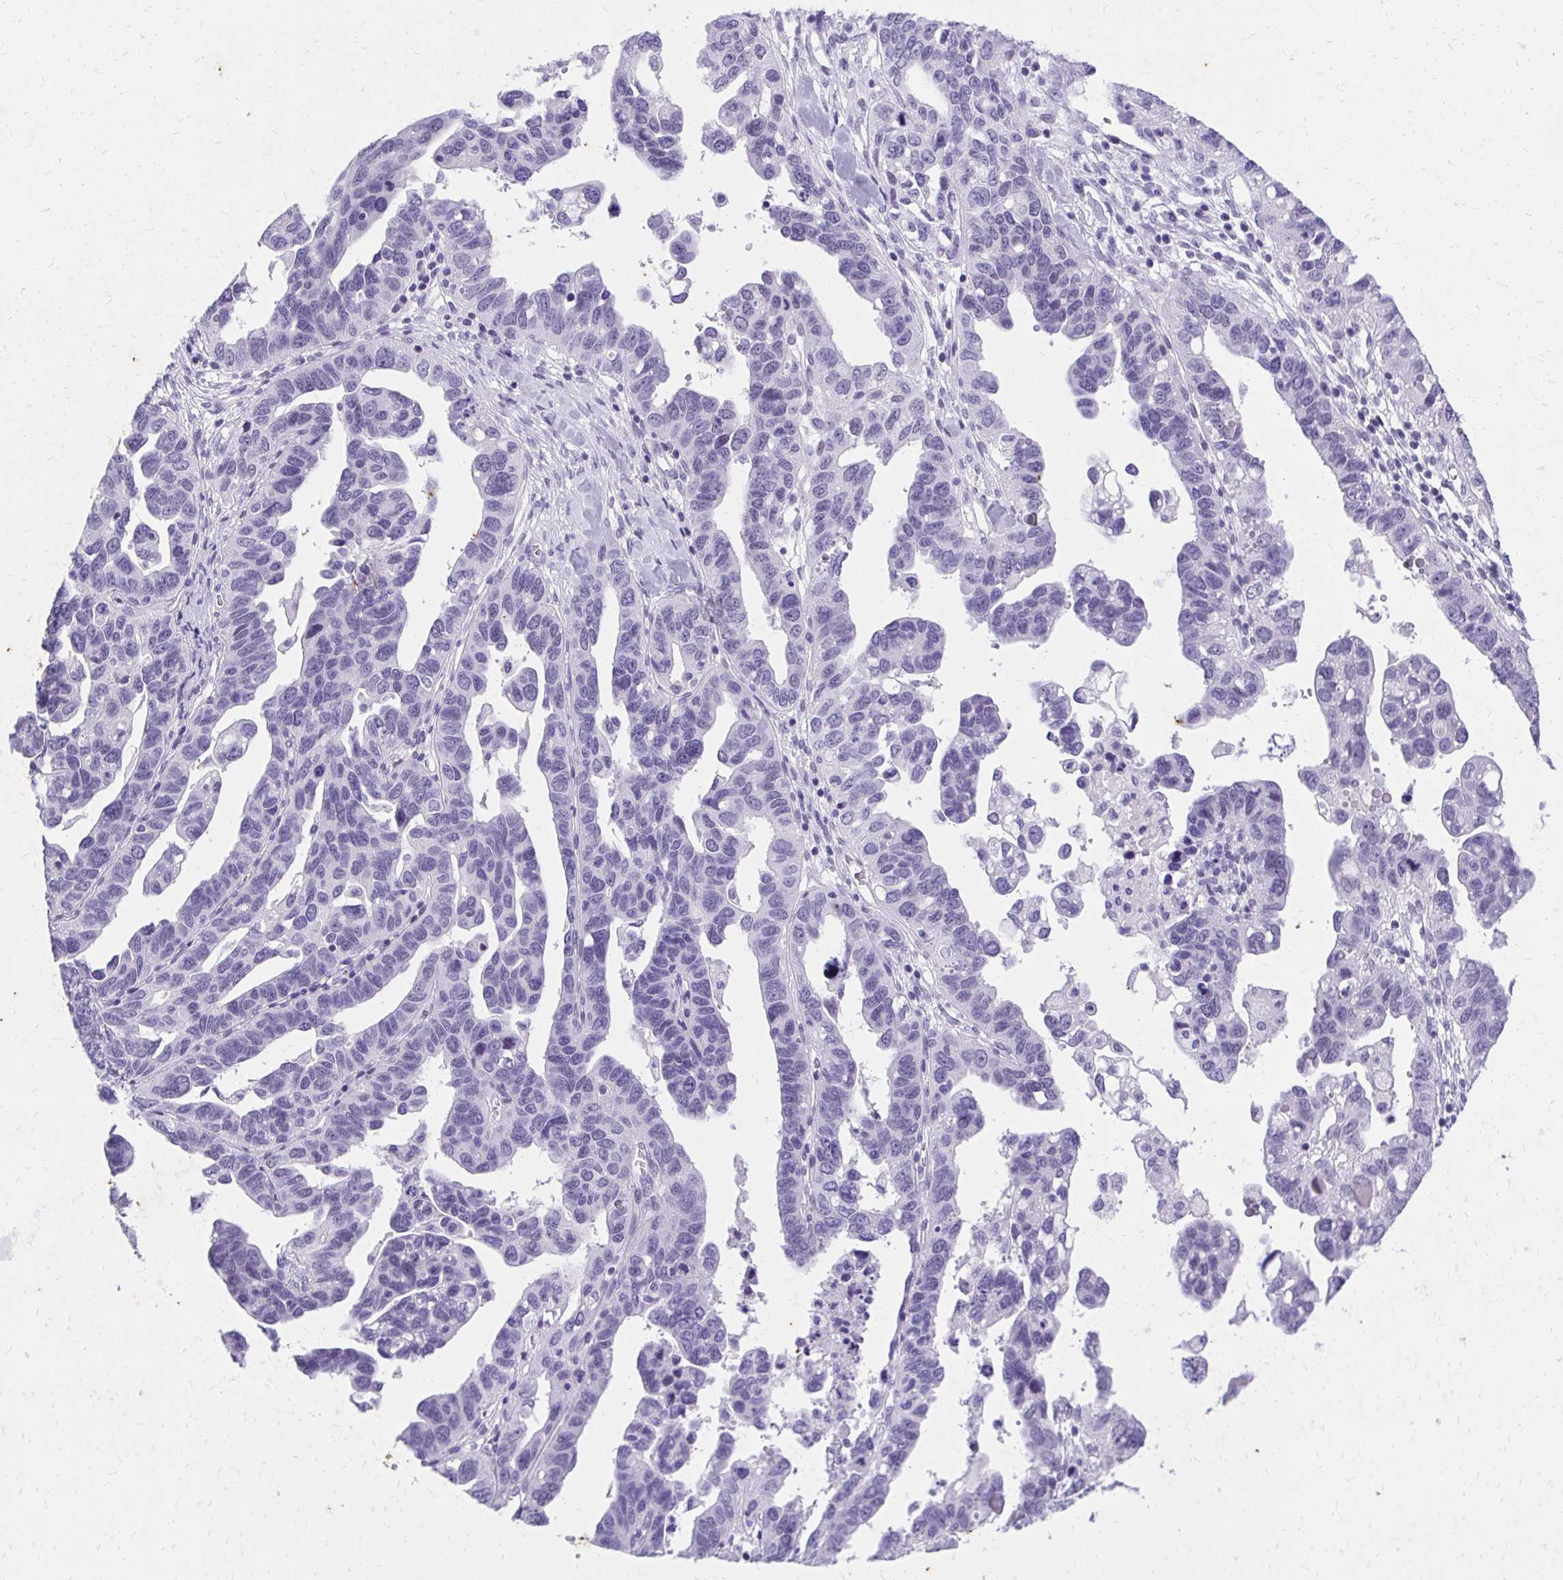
{"staining": {"intensity": "negative", "quantity": "none", "location": "none"}, "tissue": "ovarian cancer", "cell_type": "Tumor cells", "image_type": "cancer", "snomed": [{"axis": "morphology", "description": "Cystadenocarcinoma, serous, NOS"}, {"axis": "topography", "description": "Ovary"}], "caption": "High power microscopy micrograph of an immunohistochemistry (IHC) histopathology image of serous cystadenocarcinoma (ovarian), revealing no significant staining in tumor cells.", "gene": "KLK1", "patient": {"sex": "female", "age": 69}}